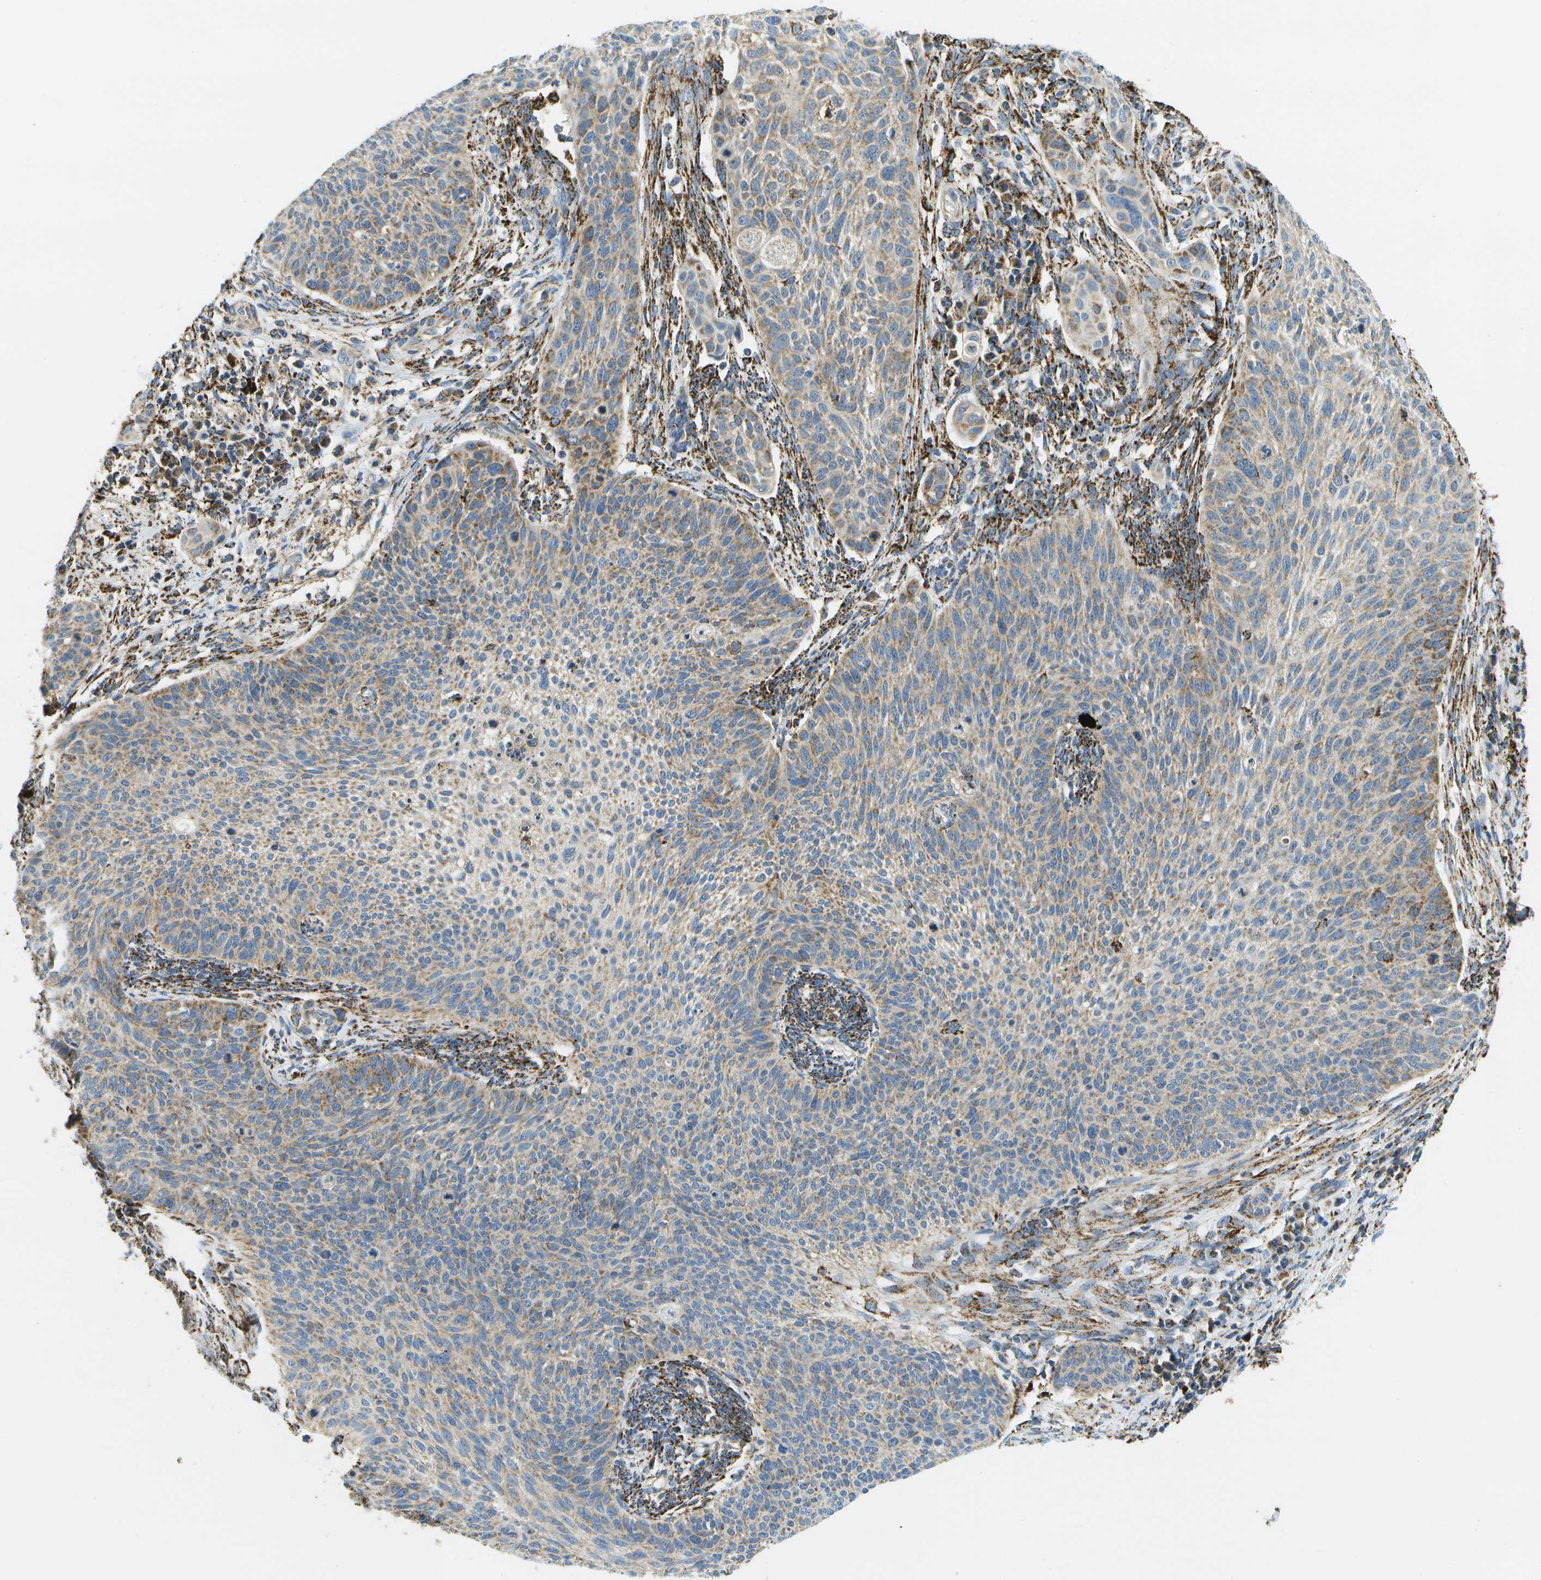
{"staining": {"intensity": "moderate", "quantity": "25%-75%", "location": "cytoplasmic/membranous"}, "tissue": "cervical cancer", "cell_type": "Tumor cells", "image_type": "cancer", "snomed": [{"axis": "morphology", "description": "Squamous cell carcinoma, NOS"}, {"axis": "topography", "description": "Cervix"}], "caption": "Immunohistochemical staining of squamous cell carcinoma (cervical) shows moderate cytoplasmic/membranous protein expression in about 25%-75% of tumor cells.", "gene": "HLCS", "patient": {"sex": "female", "age": 70}}